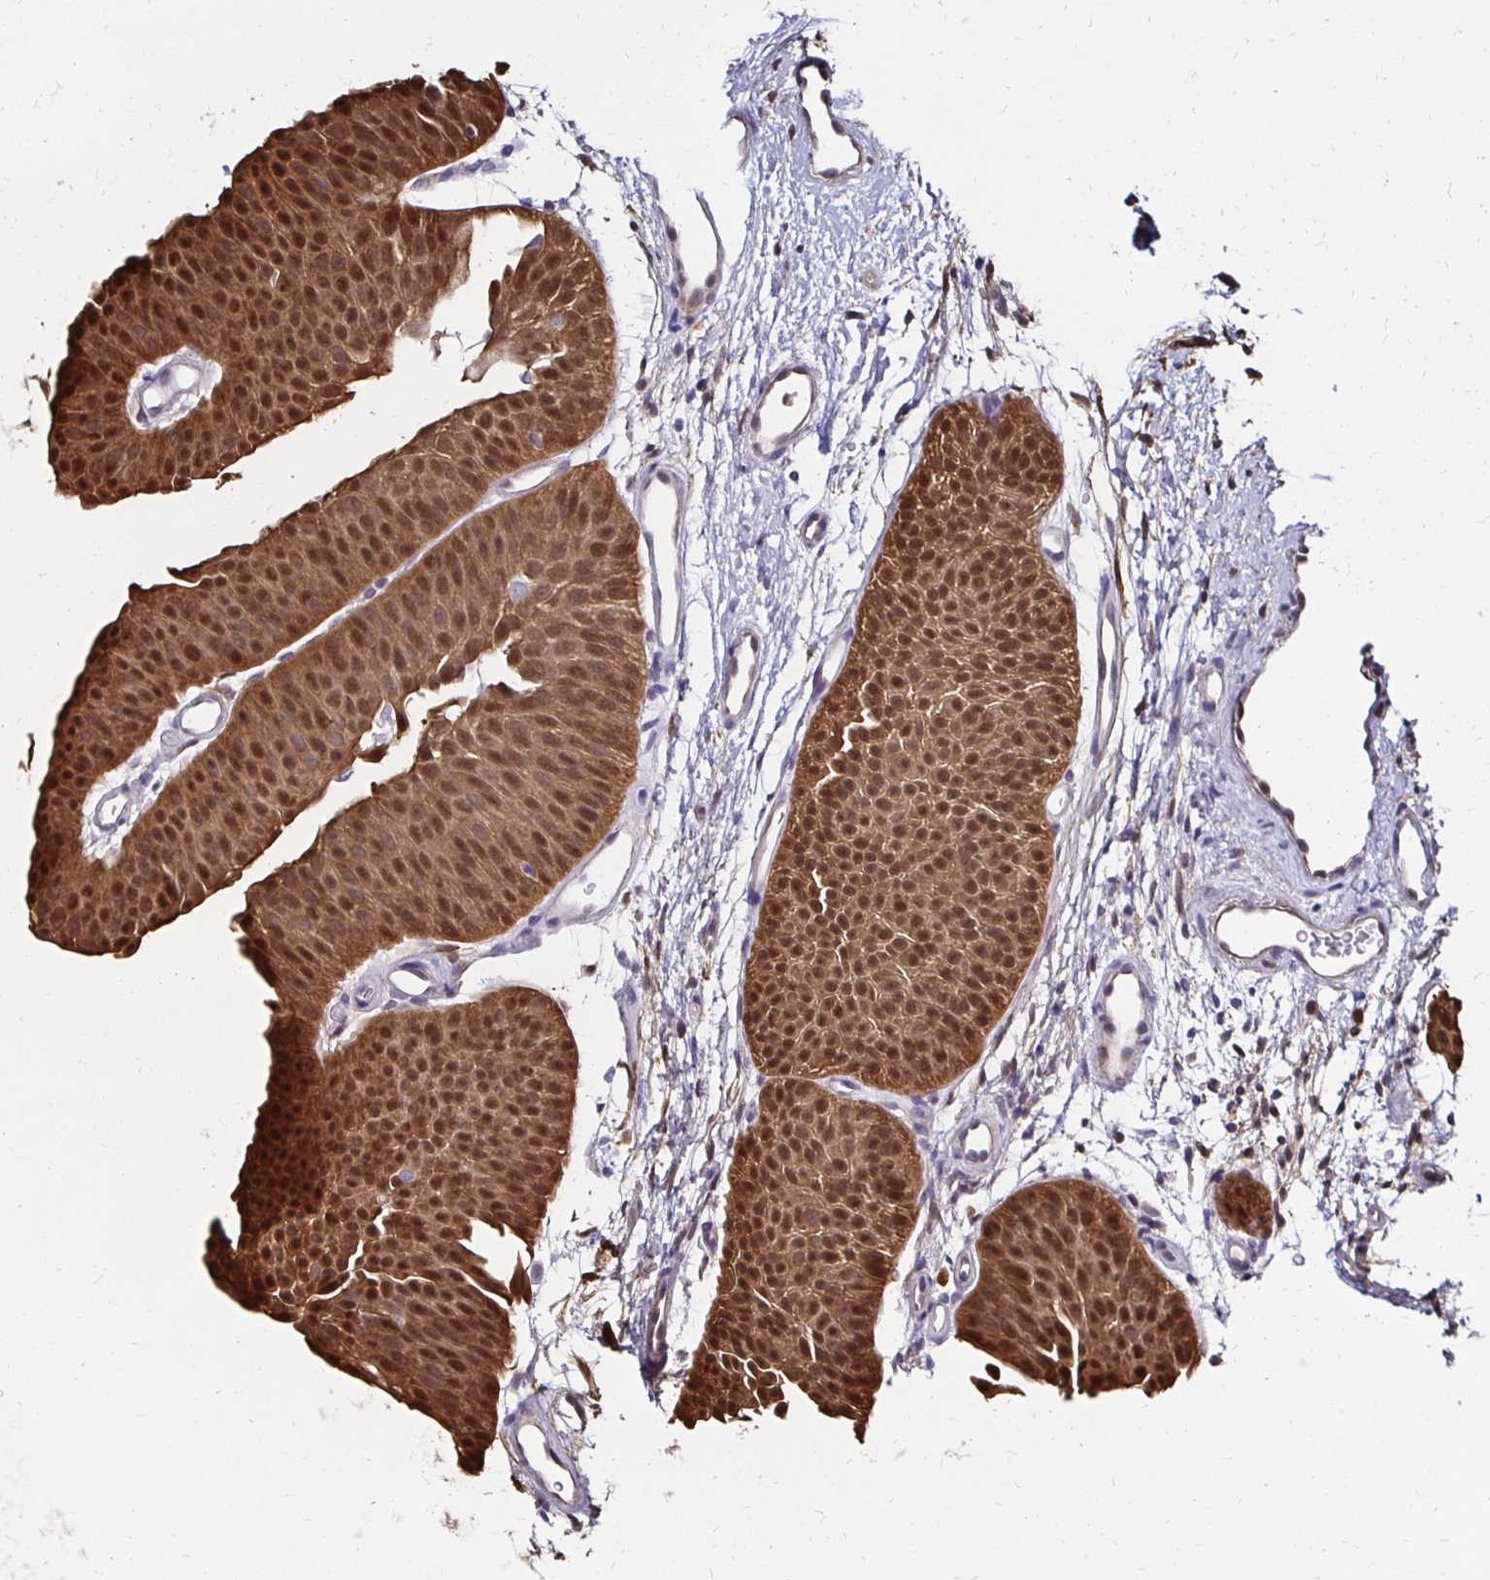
{"staining": {"intensity": "moderate", "quantity": ">75%", "location": "cytoplasmic/membranous,nuclear"}, "tissue": "urothelial cancer", "cell_type": "Tumor cells", "image_type": "cancer", "snomed": [{"axis": "morphology", "description": "Urothelial carcinoma, Low grade"}, {"axis": "topography", "description": "Urinary bladder"}], "caption": "Human urothelial carcinoma (low-grade) stained with a brown dye demonstrates moderate cytoplasmic/membranous and nuclear positive expression in about >75% of tumor cells.", "gene": "TXN", "patient": {"sex": "female", "age": 60}}